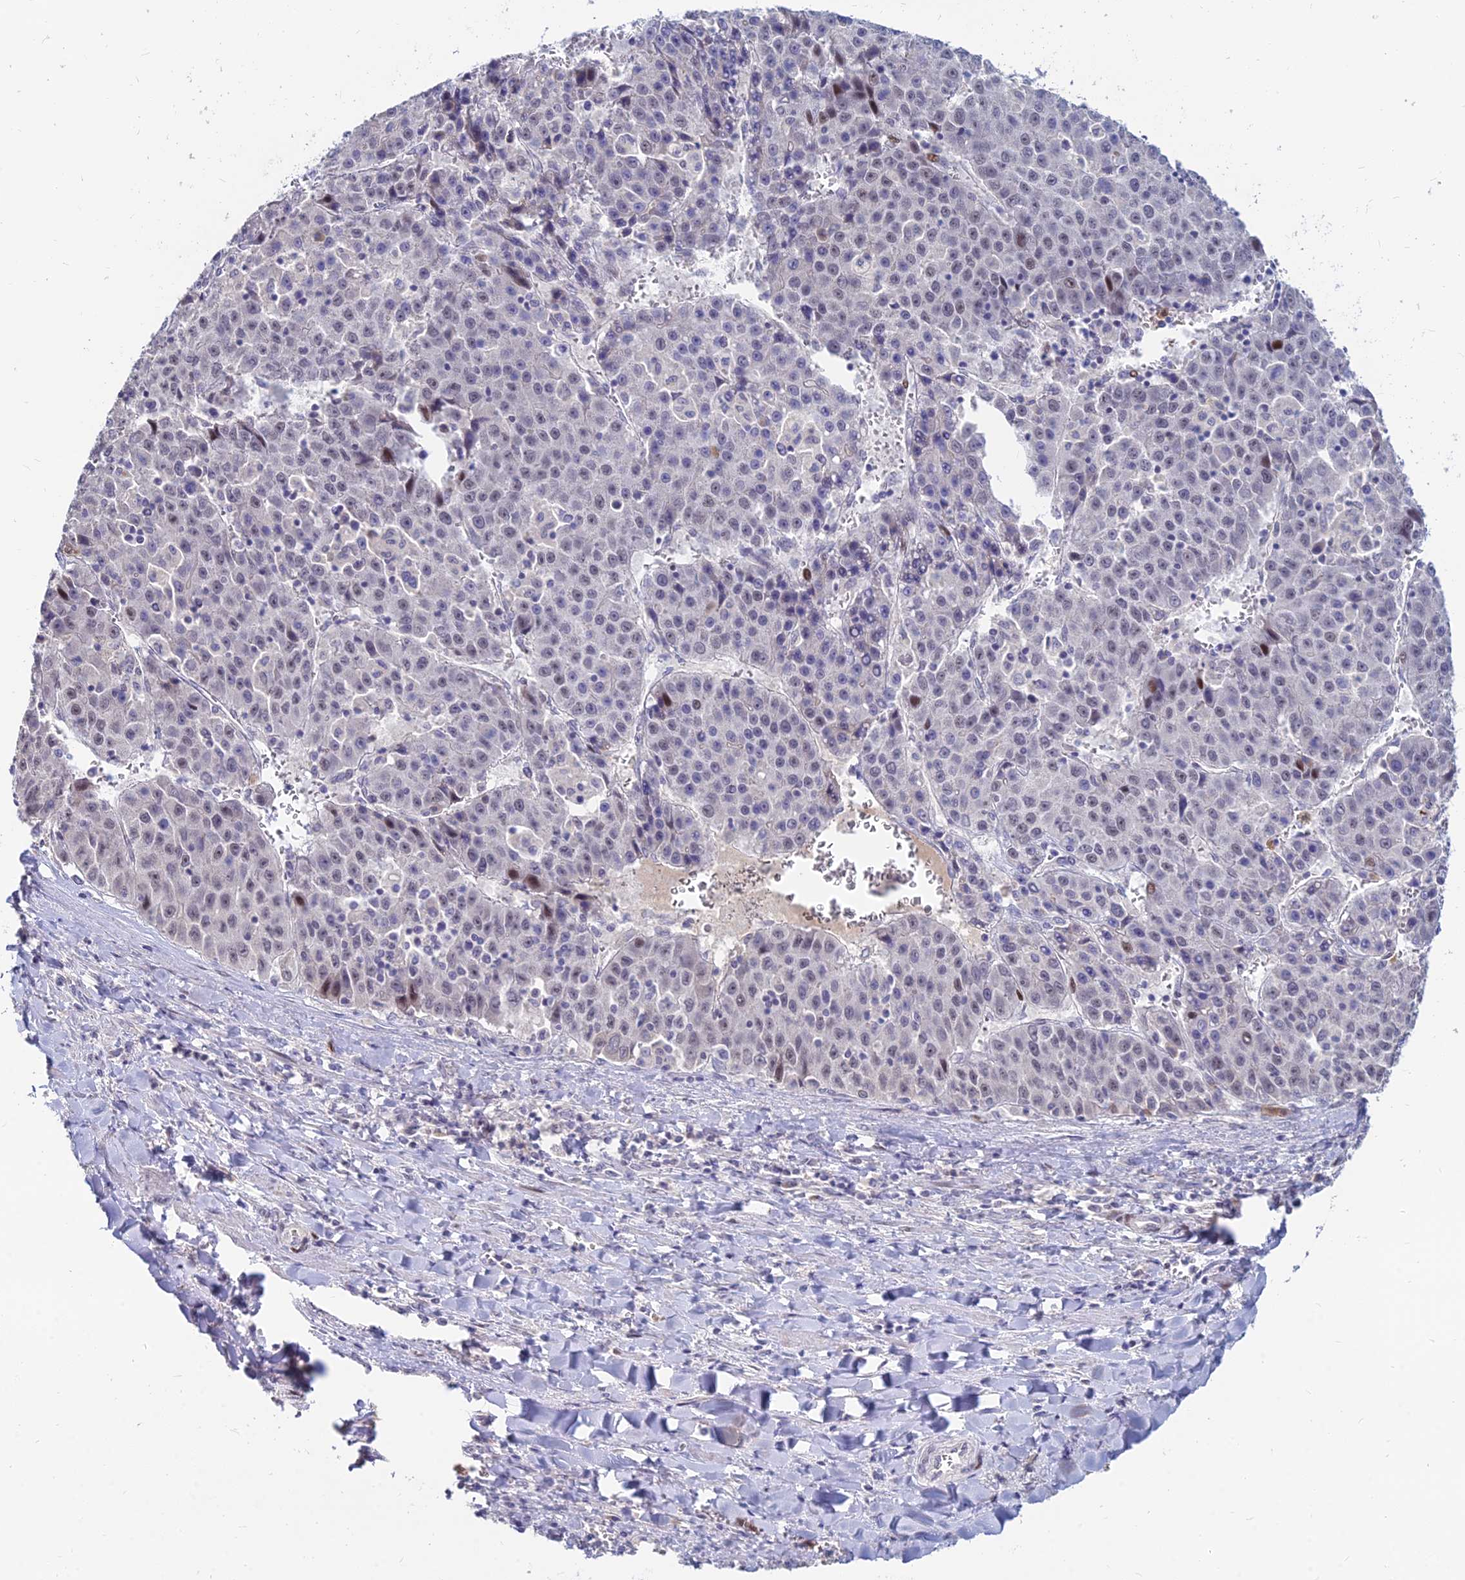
{"staining": {"intensity": "moderate", "quantity": "<25%", "location": "nuclear"}, "tissue": "liver cancer", "cell_type": "Tumor cells", "image_type": "cancer", "snomed": [{"axis": "morphology", "description": "Carcinoma, Hepatocellular, NOS"}, {"axis": "topography", "description": "Liver"}], "caption": "Human liver cancer (hepatocellular carcinoma) stained for a protein (brown) displays moderate nuclear positive positivity in approximately <25% of tumor cells.", "gene": "GOLGA6D", "patient": {"sex": "female", "age": 53}}